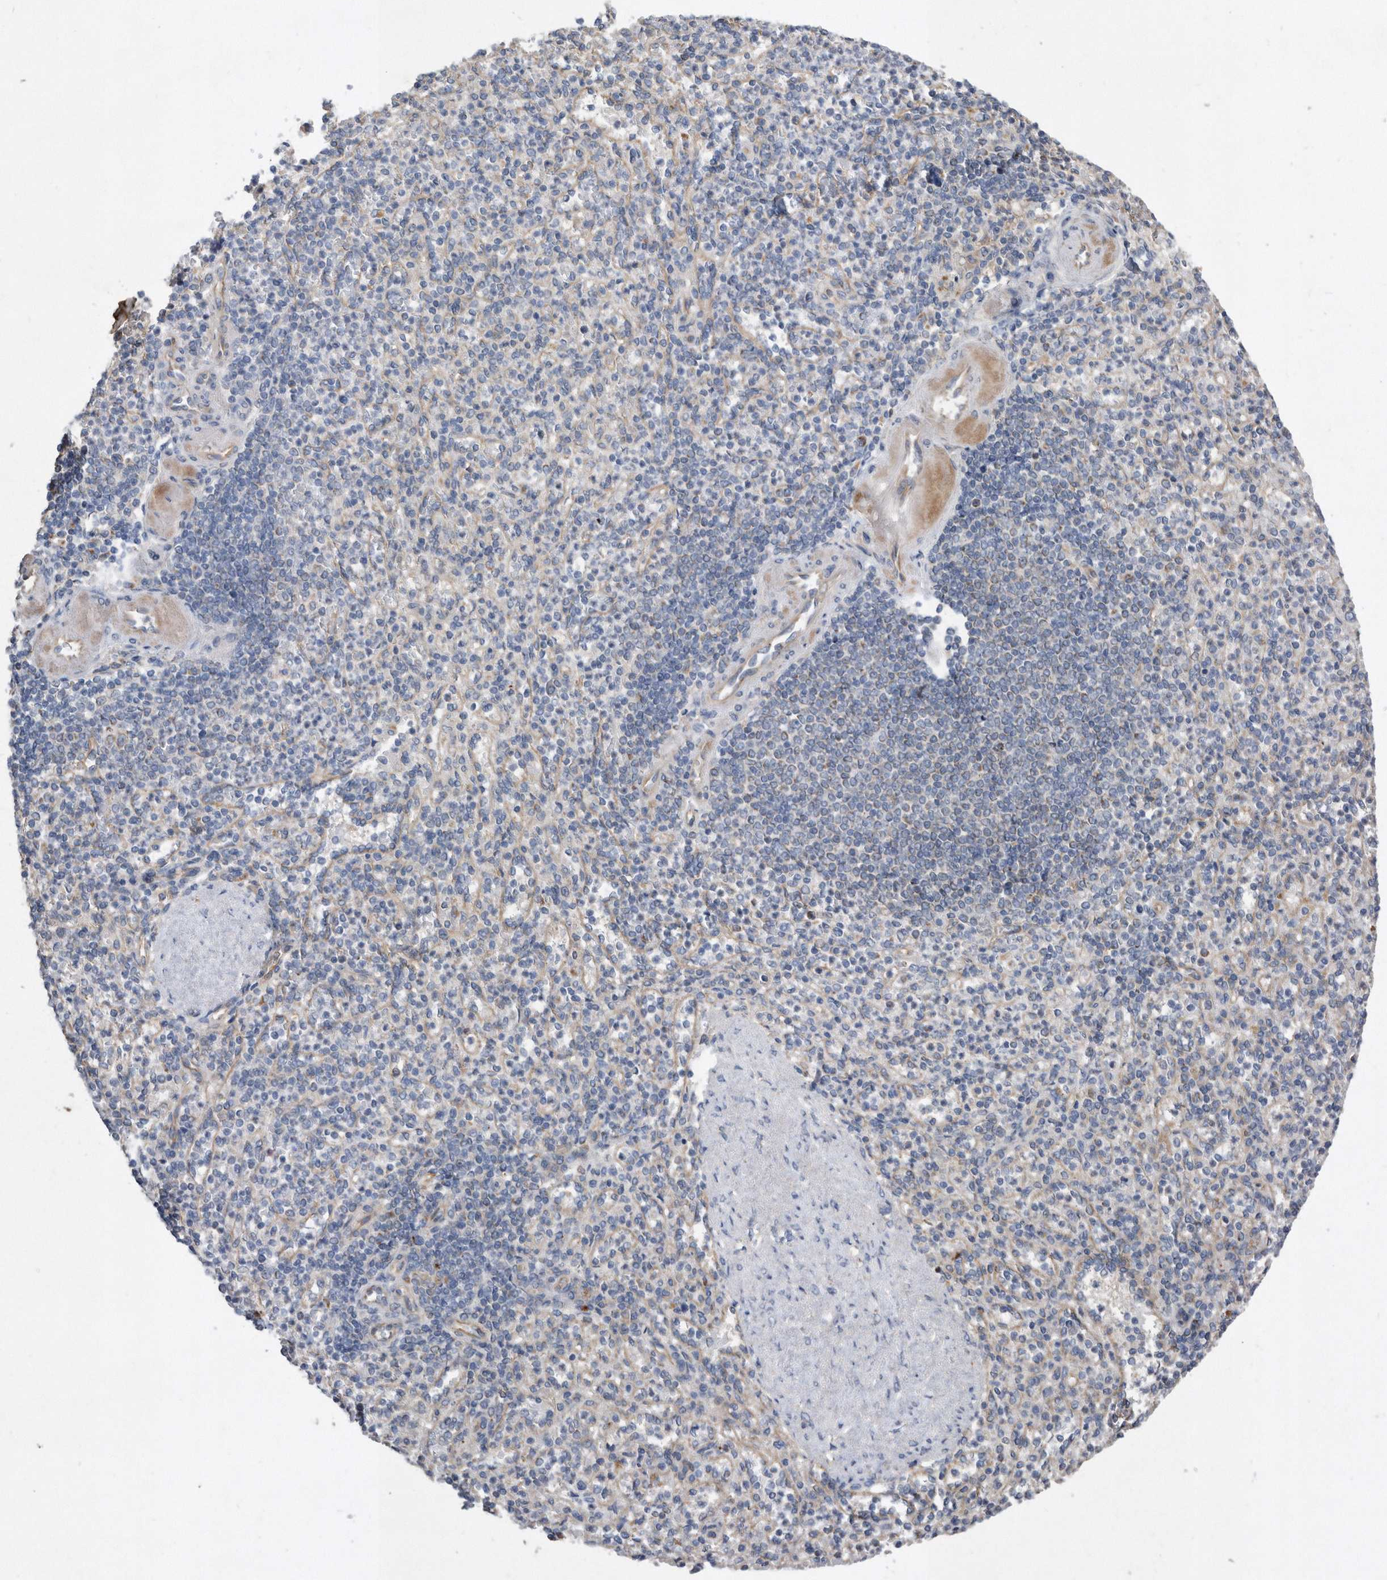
{"staining": {"intensity": "weak", "quantity": "<25%", "location": "cytoplasmic/membranous"}, "tissue": "spleen", "cell_type": "Cells in red pulp", "image_type": "normal", "snomed": [{"axis": "morphology", "description": "Normal tissue, NOS"}, {"axis": "topography", "description": "Spleen"}], "caption": "There is no significant expression in cells in red pulp of spleen. The staining was performed using DAB to visualize the protein expression in brown, while the nuclei were stained in blue with hematoxylin (Magnification: 20x).", "gene": "PON2", "patient": {"sex": "female", "age": 74}}